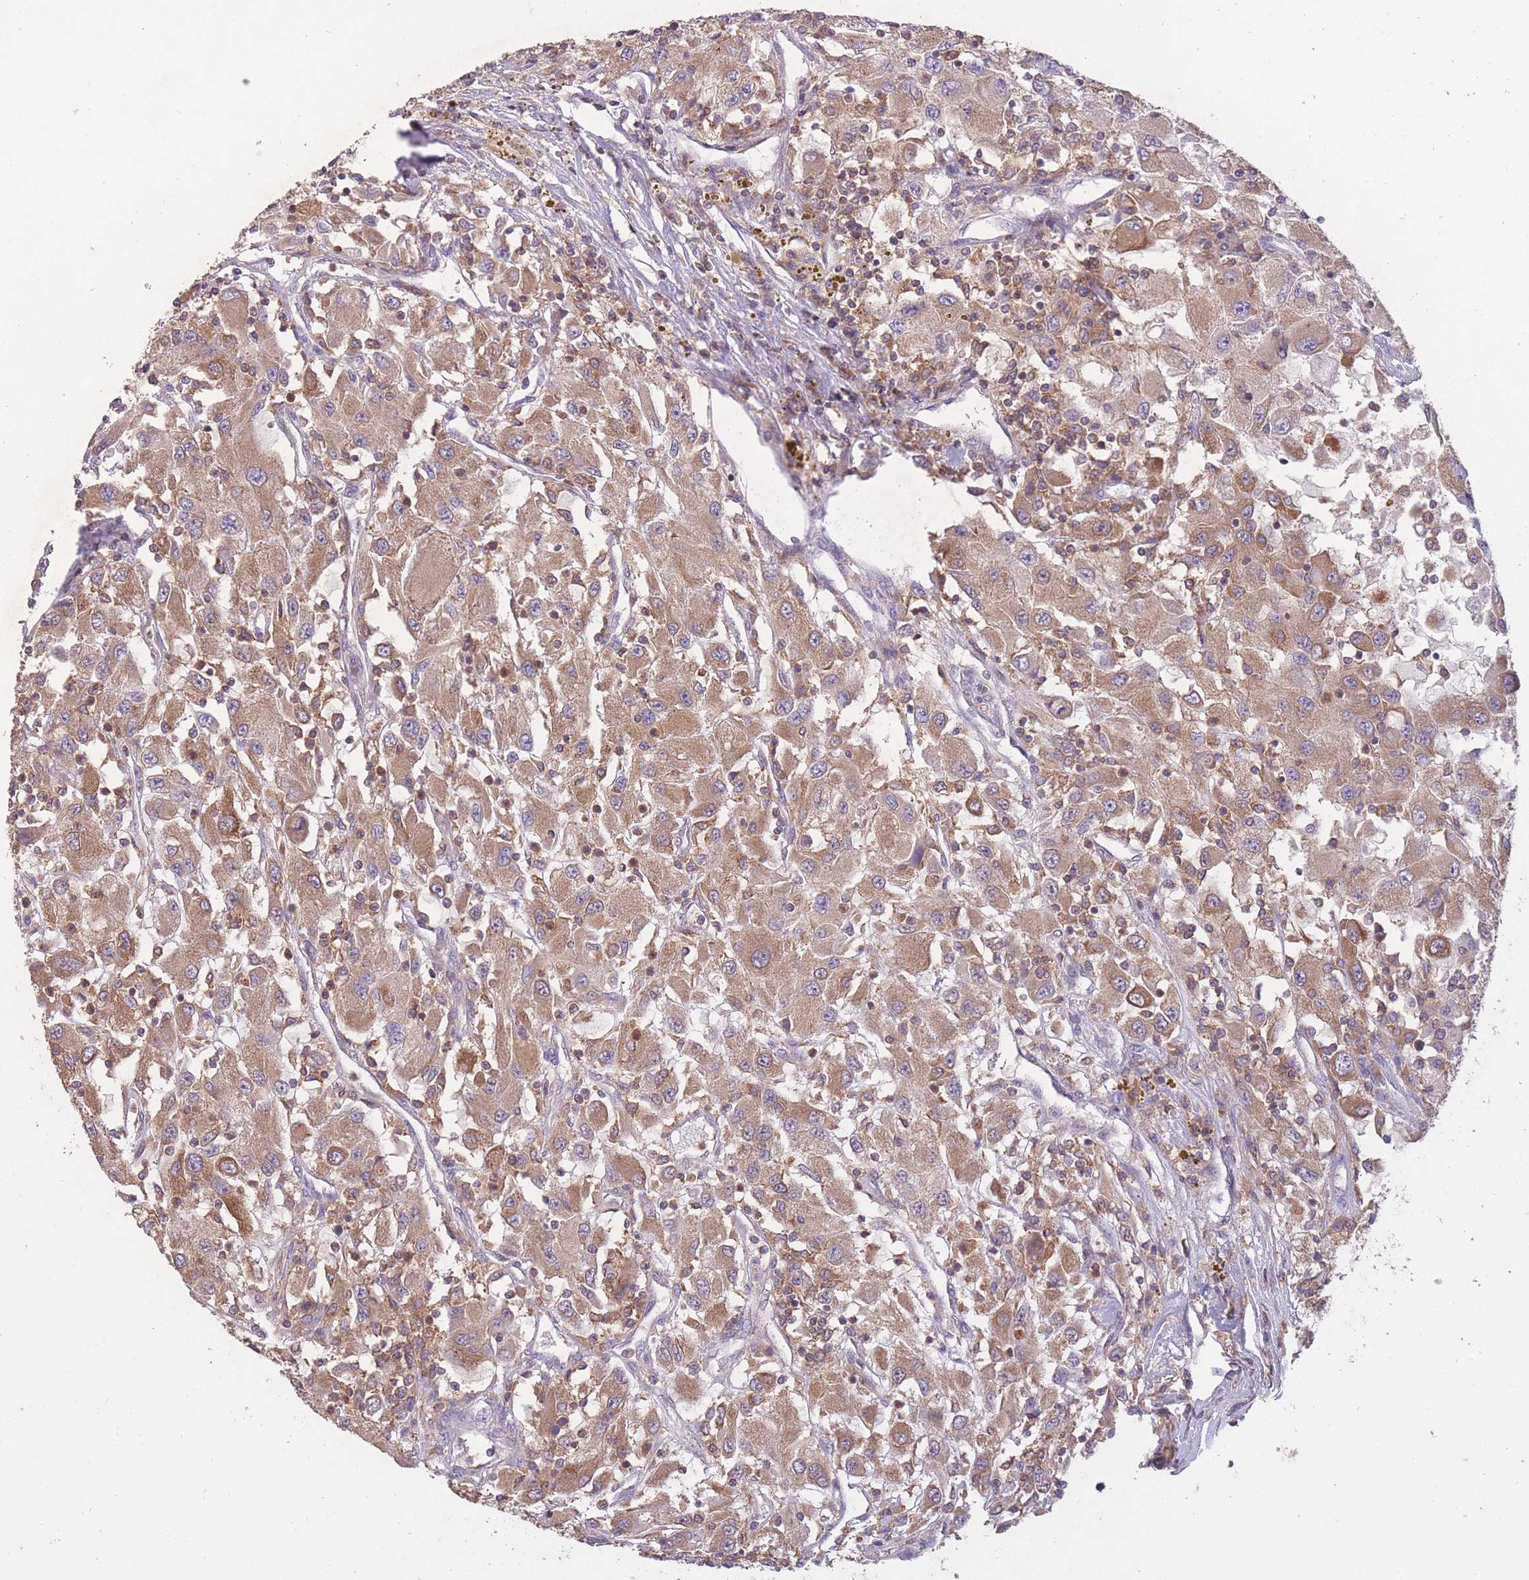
{"staining": {"intensity": "moderate", "quantity": ">75%", "location": "cytoplasmic/membranous"}, "tissue": "renal cancer", "cell_type": "Tumor cells", "image_type": "cancer", "snomed": [{"axis": "morphology", "description": "Adenocarcinoma, NOS"}, {"axis": "topography", "description": "Kidney"}], "caption": "Moderate cytoplasmic/membranous staining for a protein is present in about >75% of tumor cells of adenocarcinoma (renal) using immunohistochemistry.", "gene": "GMIP", "patient": {"sex": "female", "age": 67}}